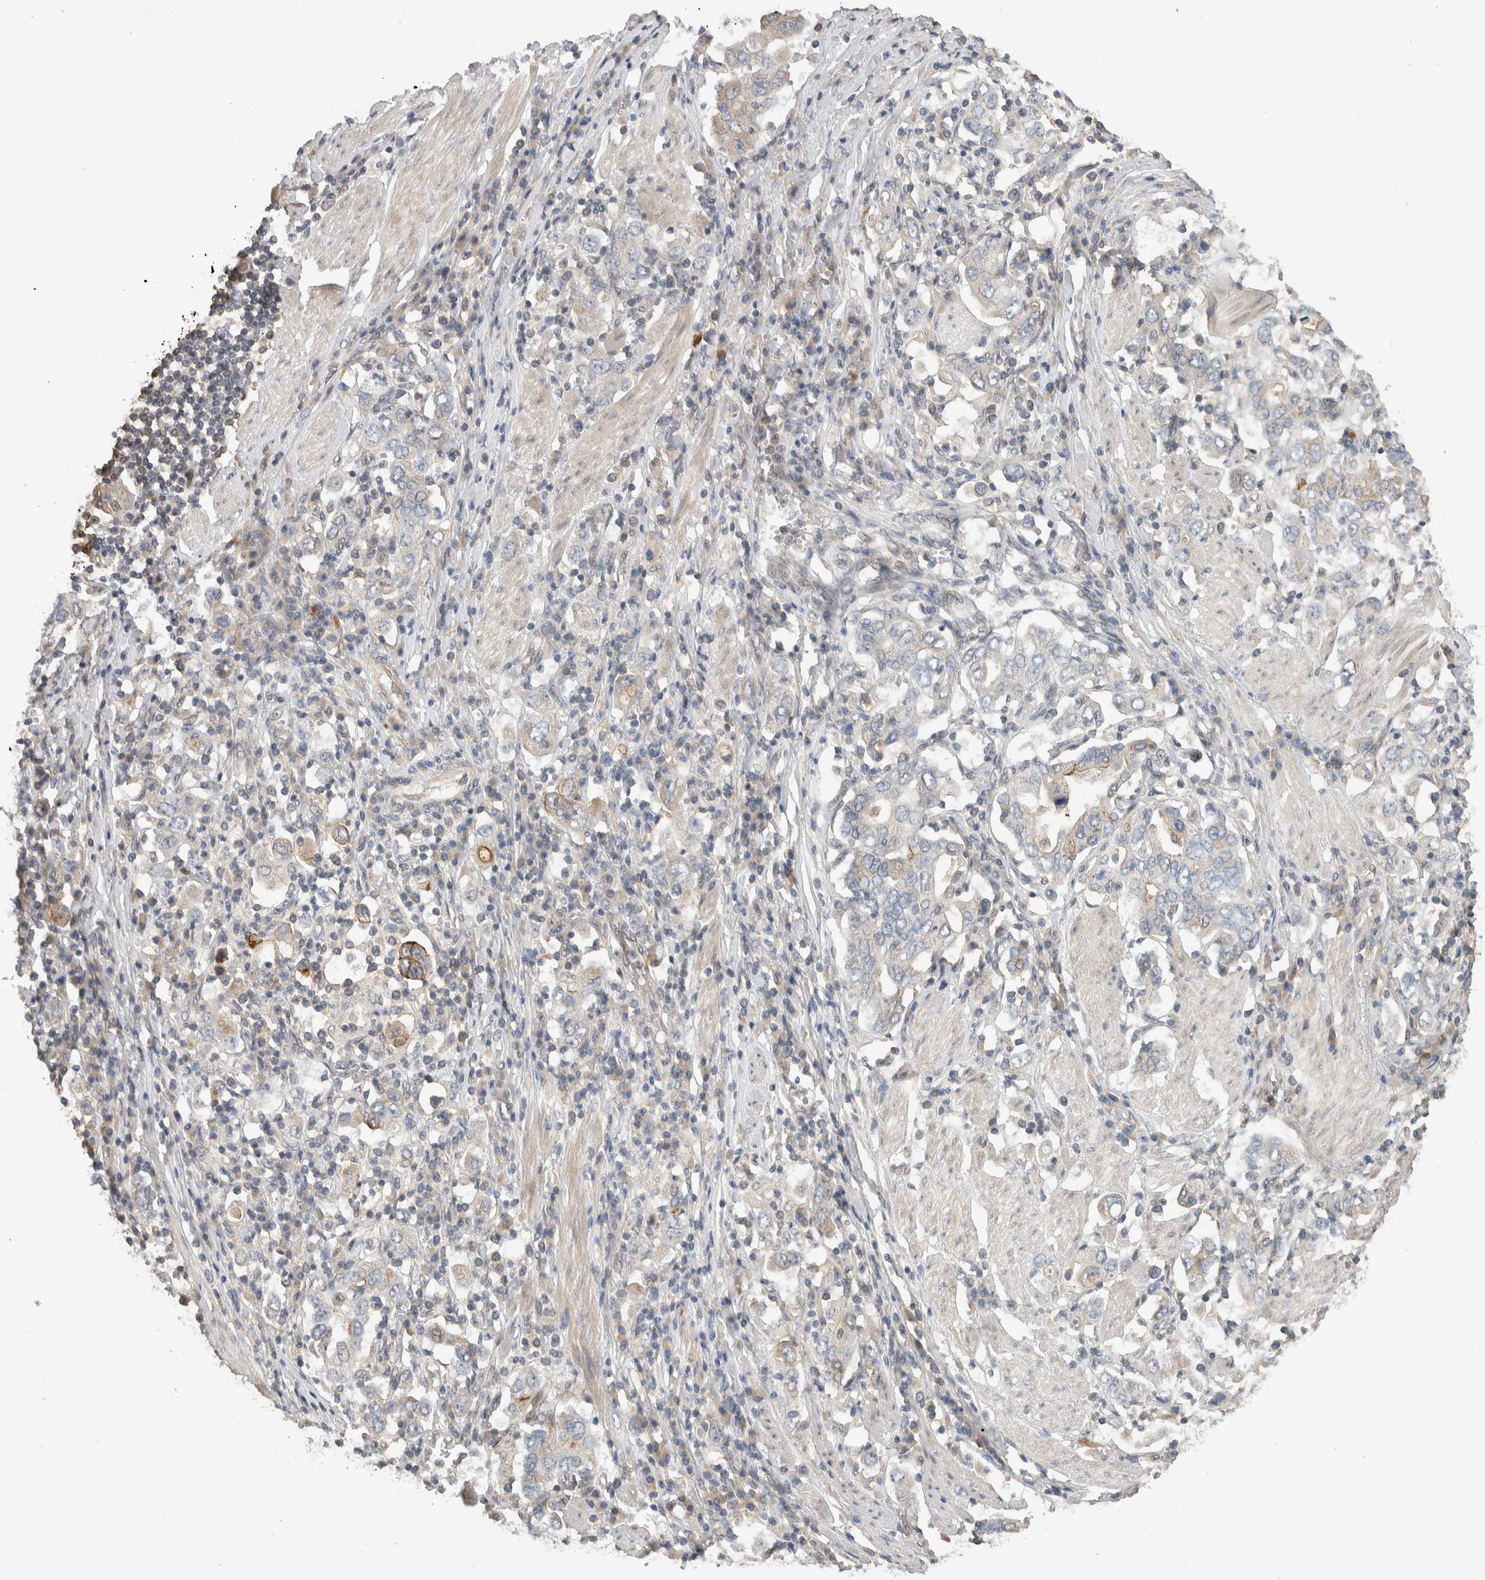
{"staining": {"intensity": "negative", "quantity": "none", "location": "none"}, "tissue": "stomach cancer", "cell_type": "Tumor cells", "image_type": "cancer", "snomed": [{"axis": "morphology", "description": "Adenocarcinoma, NOS"}, {"axis": "topography", "description": "Stomach, upper"}], "caption": "Stomach cancer (adenocarcinoma) stained for a protein using IHC shows no positivity tumor cells.", "gene": "CYSRT1", "patient": {"sex": "male", "age": 62}}